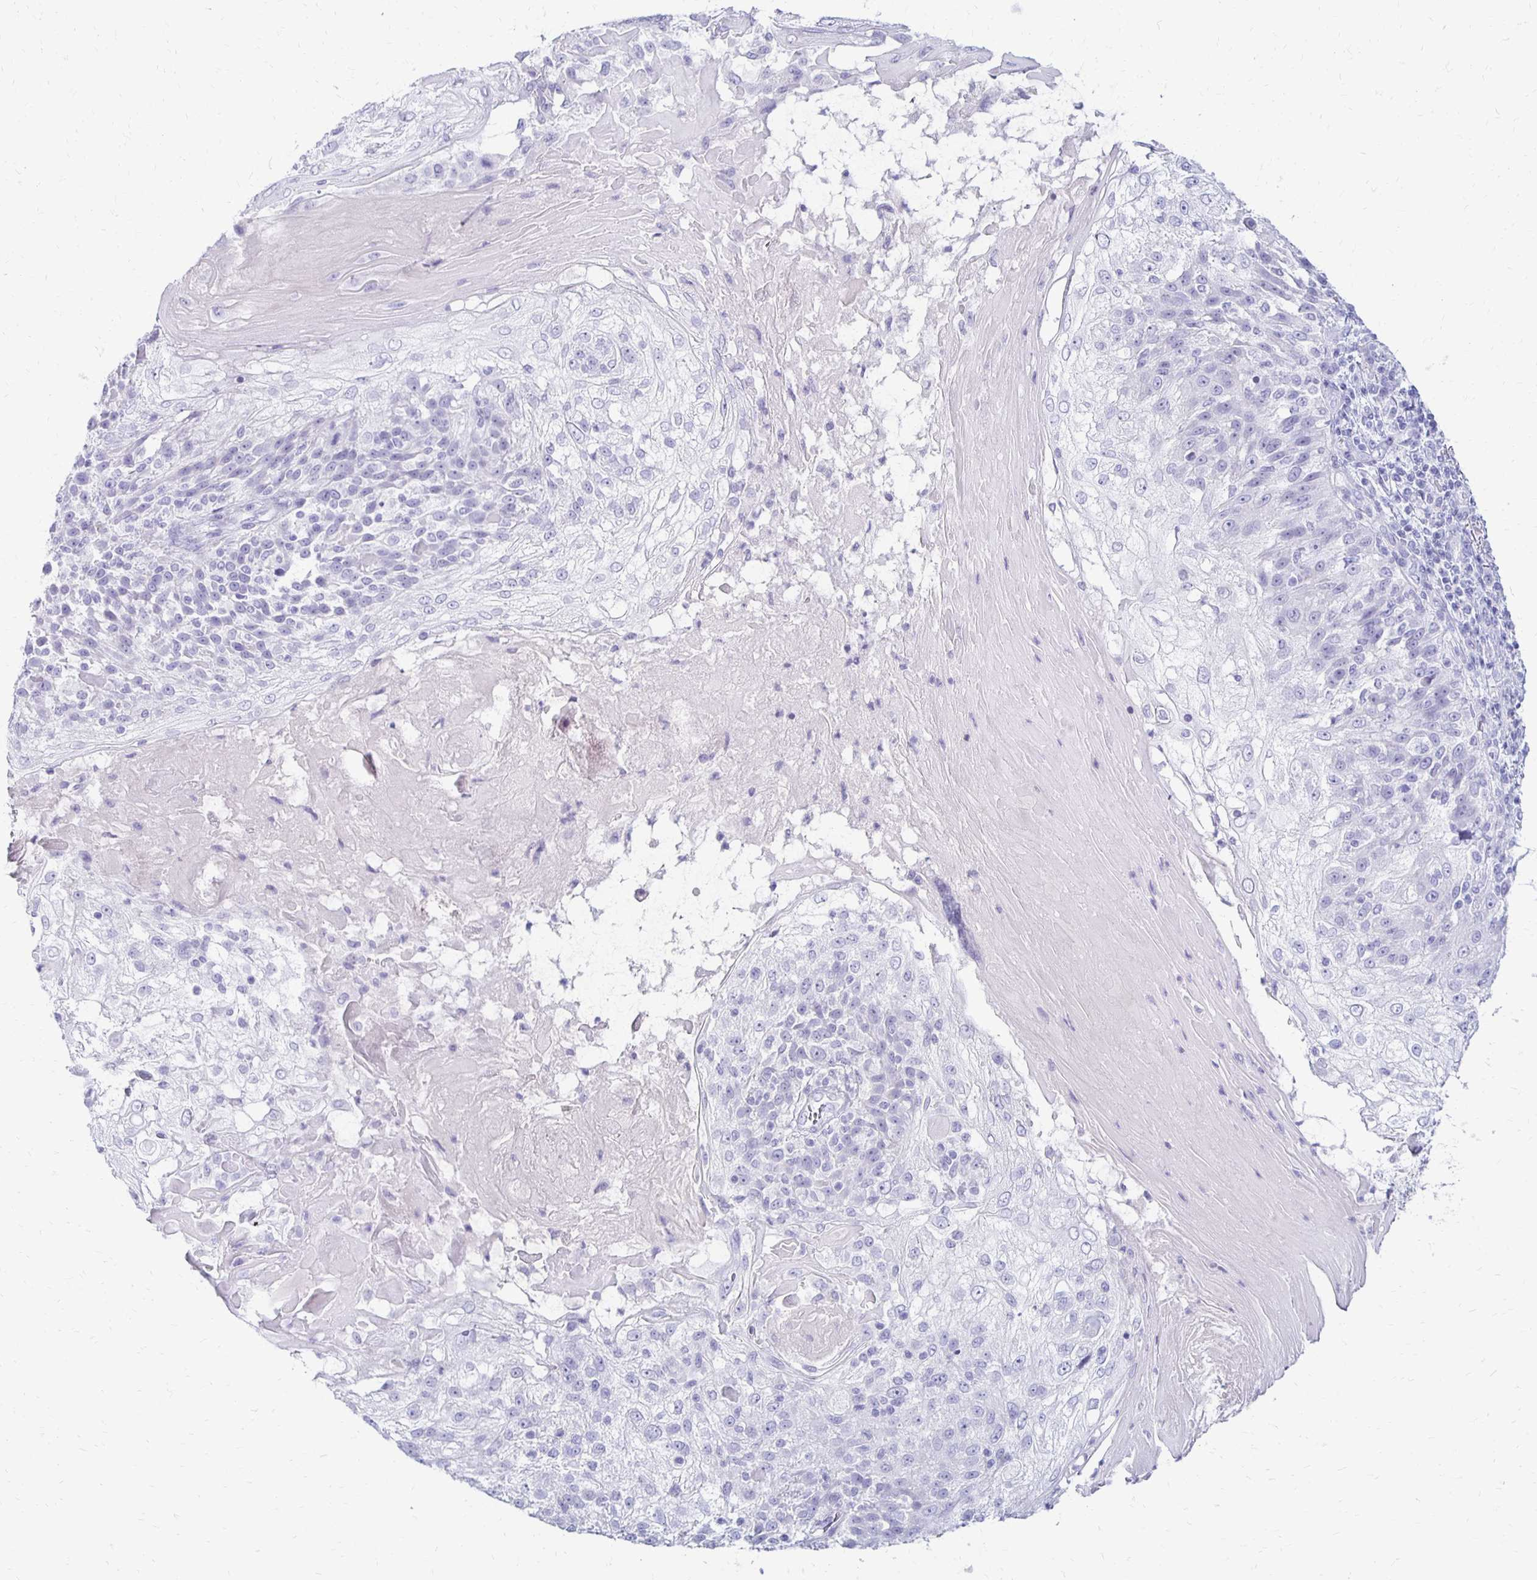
{"staining": {"intensity": "negative", "quantity": "none", "location": "none"}, "tissue": "skin cancer", "cell_type": "Tumor cells", "image_type": "cancer", "snomed": [{"axis": "morphology", "description": "Normal tissue, NOS"}, {"axis": "morphology", "description": "Squamous cell carcinoma, NOS"}, {"axis": "topography", "description": "Skin"}], "caption": "Skin cancer (squamous cell carcinoma) was stained to show a protein in brown. There is no significant expression in tumor cells.", "gene": "RYR1", "patient": {"sex": "female", "age": 83}}